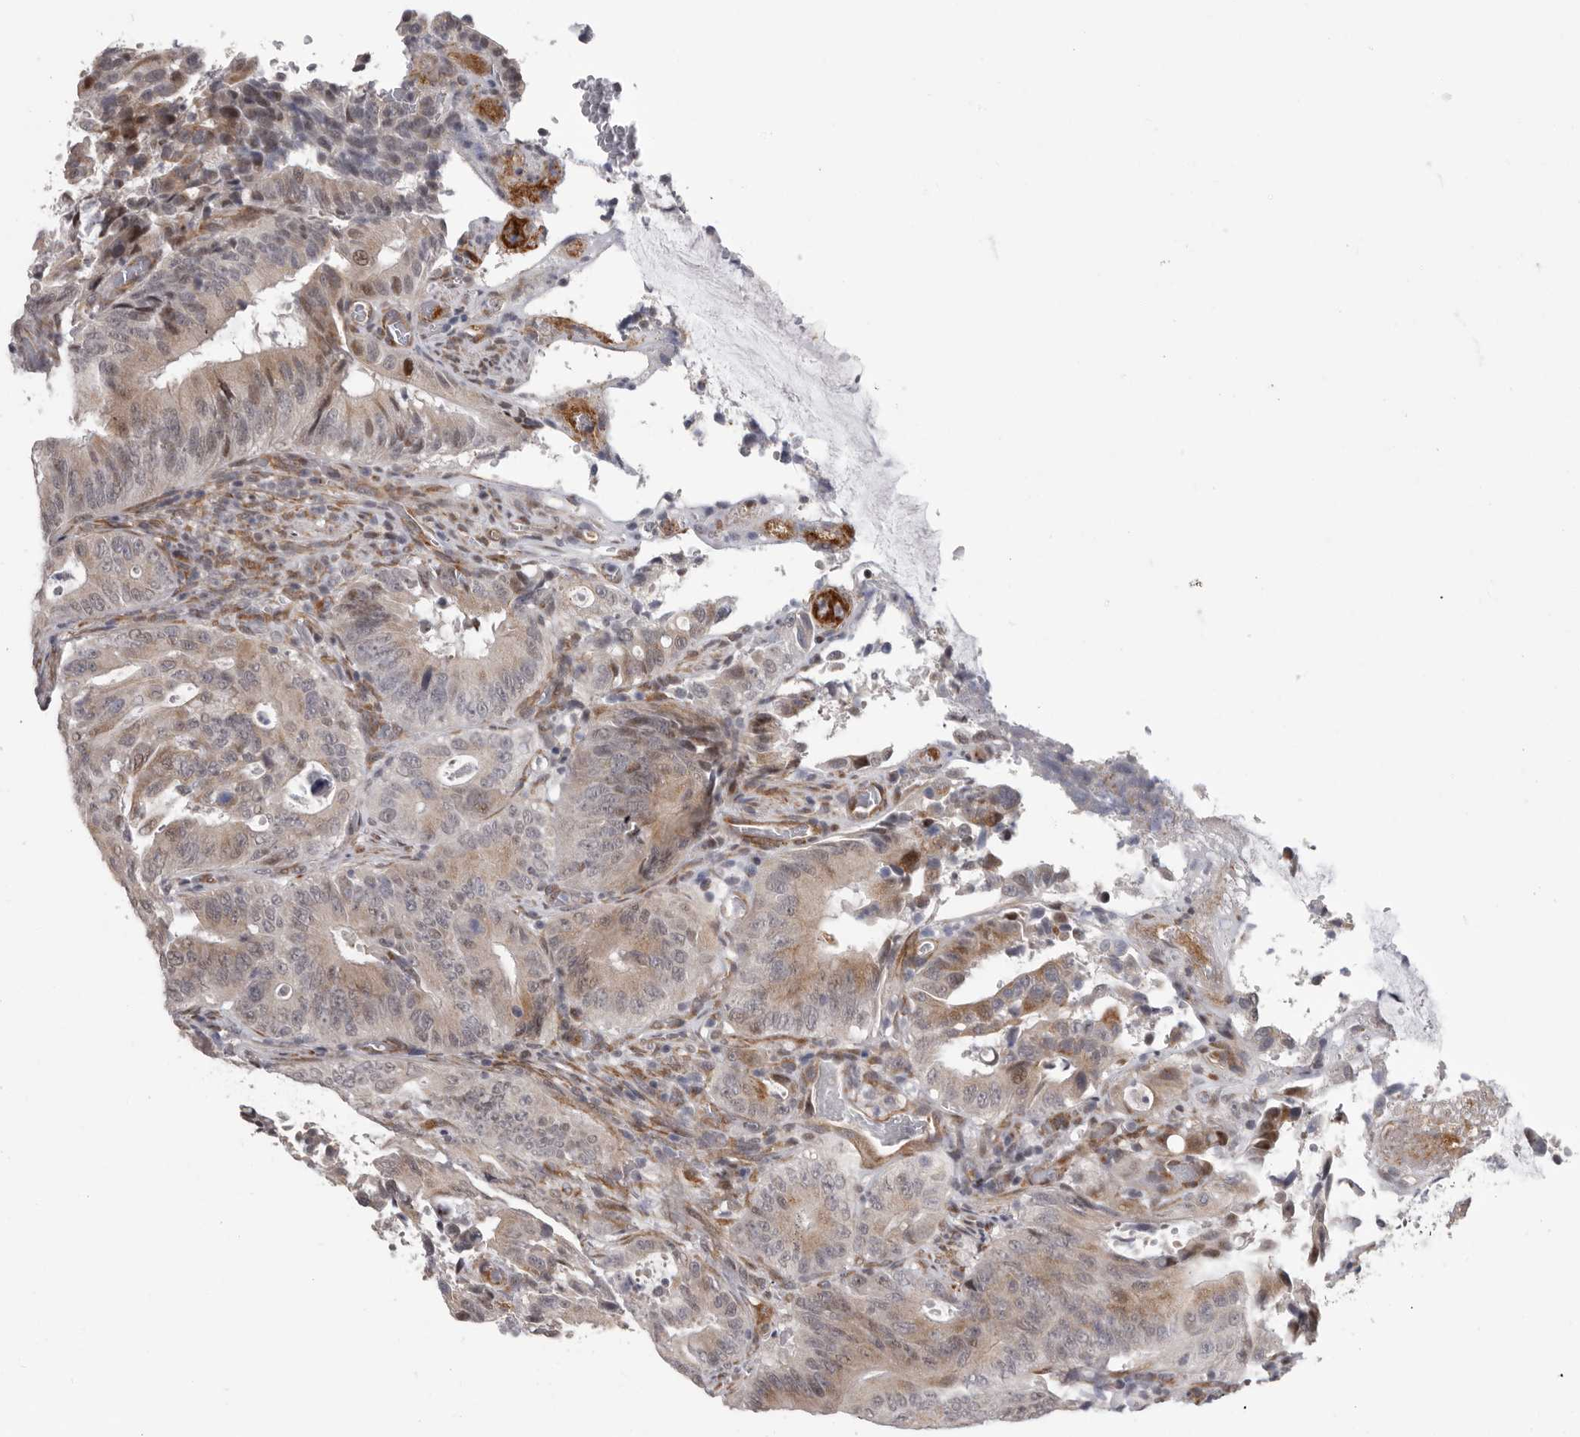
{"staining": {"intensity": "weak", "quantity": "25%-75%", "location": "cytoplasmic/membranous,nuclear"}, "tissue": "colorectal cancer", "cell_type": "Tumor cells", "image_type": "cancer", "snomed": [{"axis": "morphology", "description": "Adenocarcinoma, NOS"}, {"axis": "topography", "description": "Colon"}], "caption": "About 25%-75% of tumor cells in colorectal cancer (adenocarcinoma) exhibit weak cytoplasmic/membranous and nuclear protein staining as visualized by brown immunohistochemical staining.", "gene": "RALGPS2", "patient": {"sex": "male", "age": 83}}